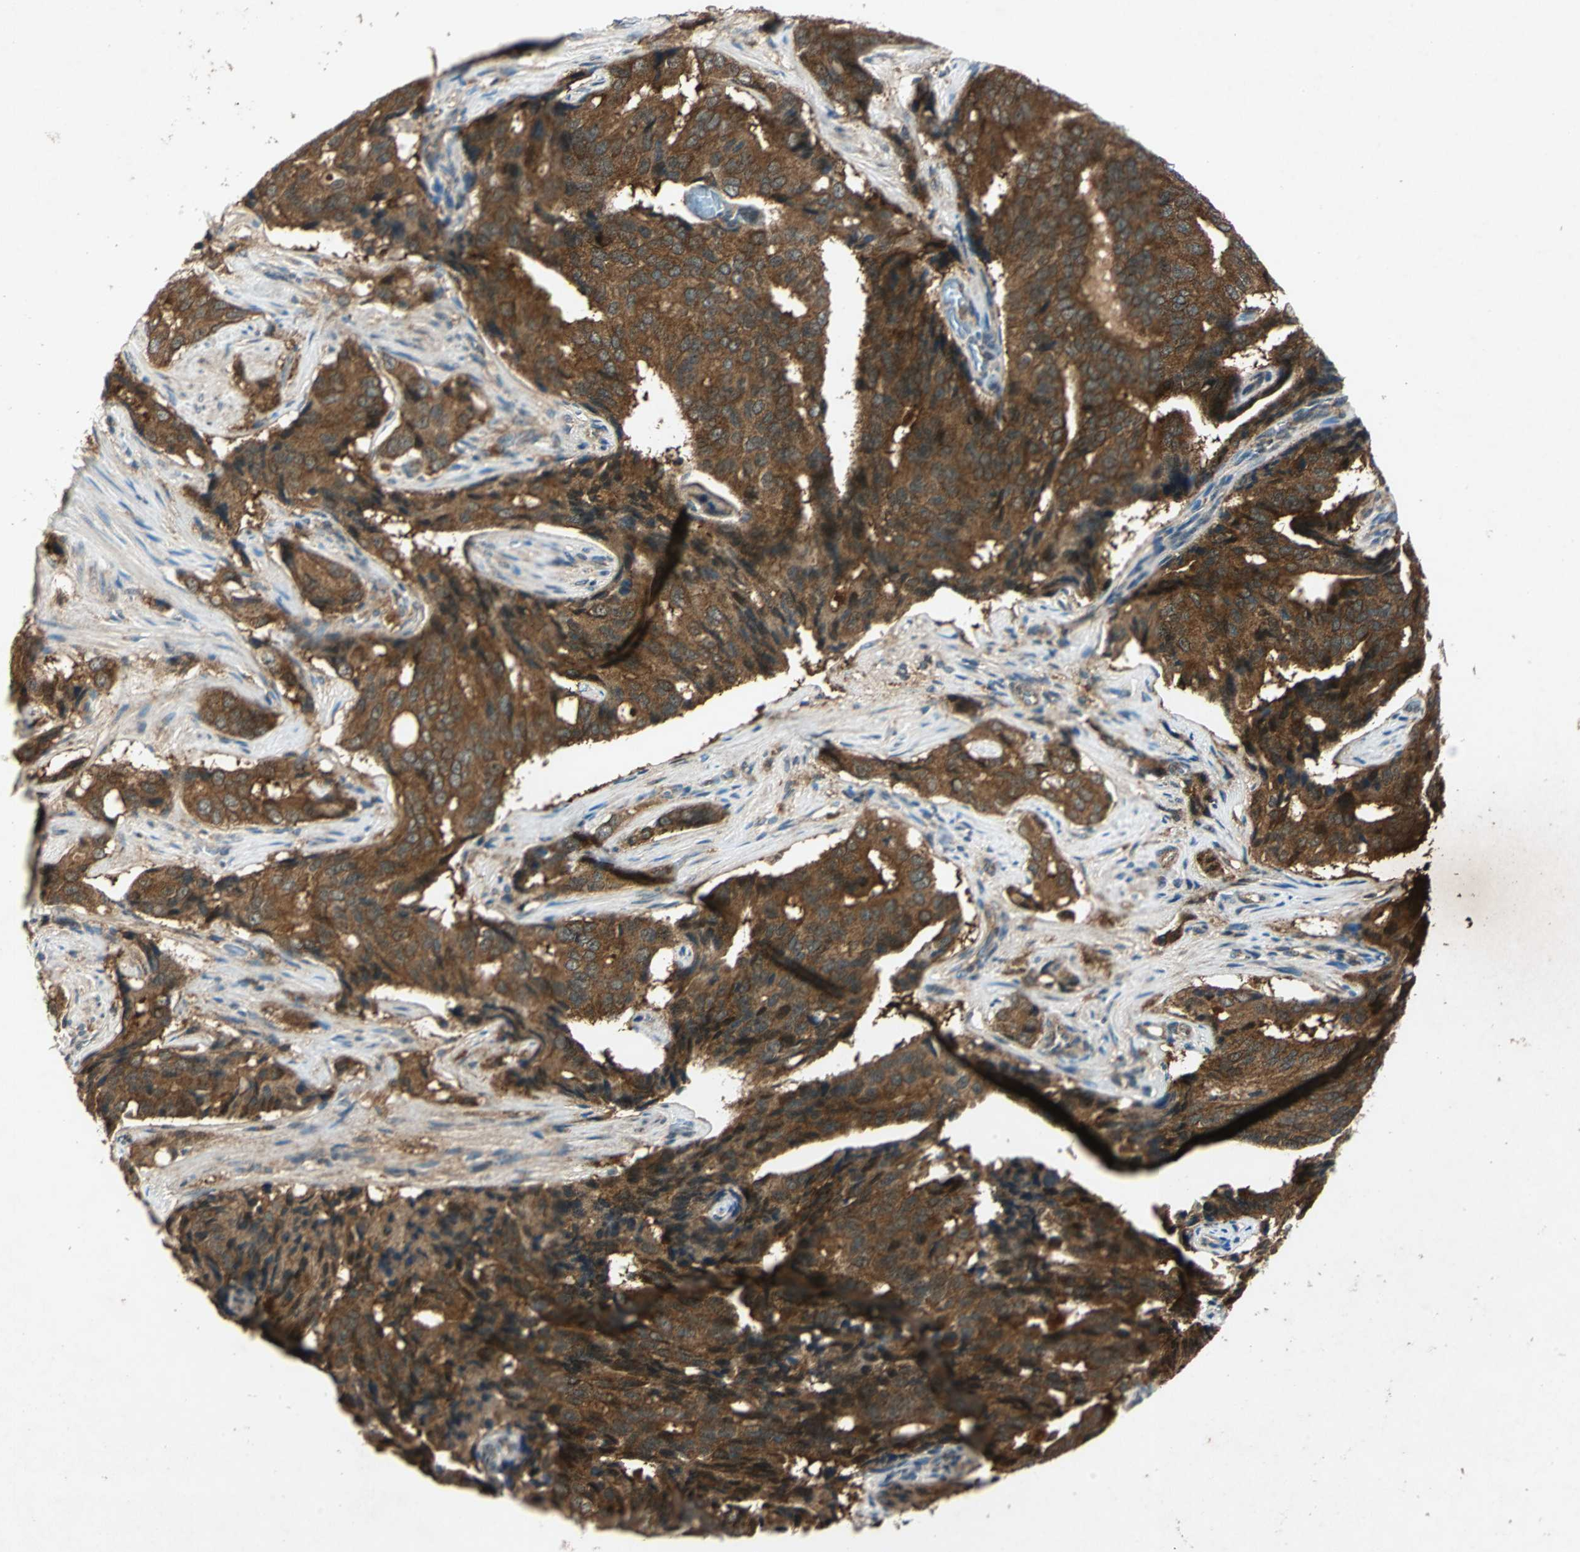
{"staining": {"intensity": "strong", "quantity": ">75%", "location": "cytoplasmic/membranous"}, "tissue": "prostate cancer", "cell_type": "Tumor cells", "image_type": "cancer", "snomed": [{"axis": "morphology", "description": "Adenocarcinoma, High grade"}, {"axis": "topography", "description": "Prostate"}], "caption": "Protein staining displays strong cytoplasmic/membranous staining in approximately >75% of tumor cells in adenocarcinoma (high-grade) (prostate). (DAB (3,3'-diaminobenzidine) IHC with brightfield microscopy, high magnification).", "gene": "AHSA1", "patient": {"sex": "male", "age": 58}}